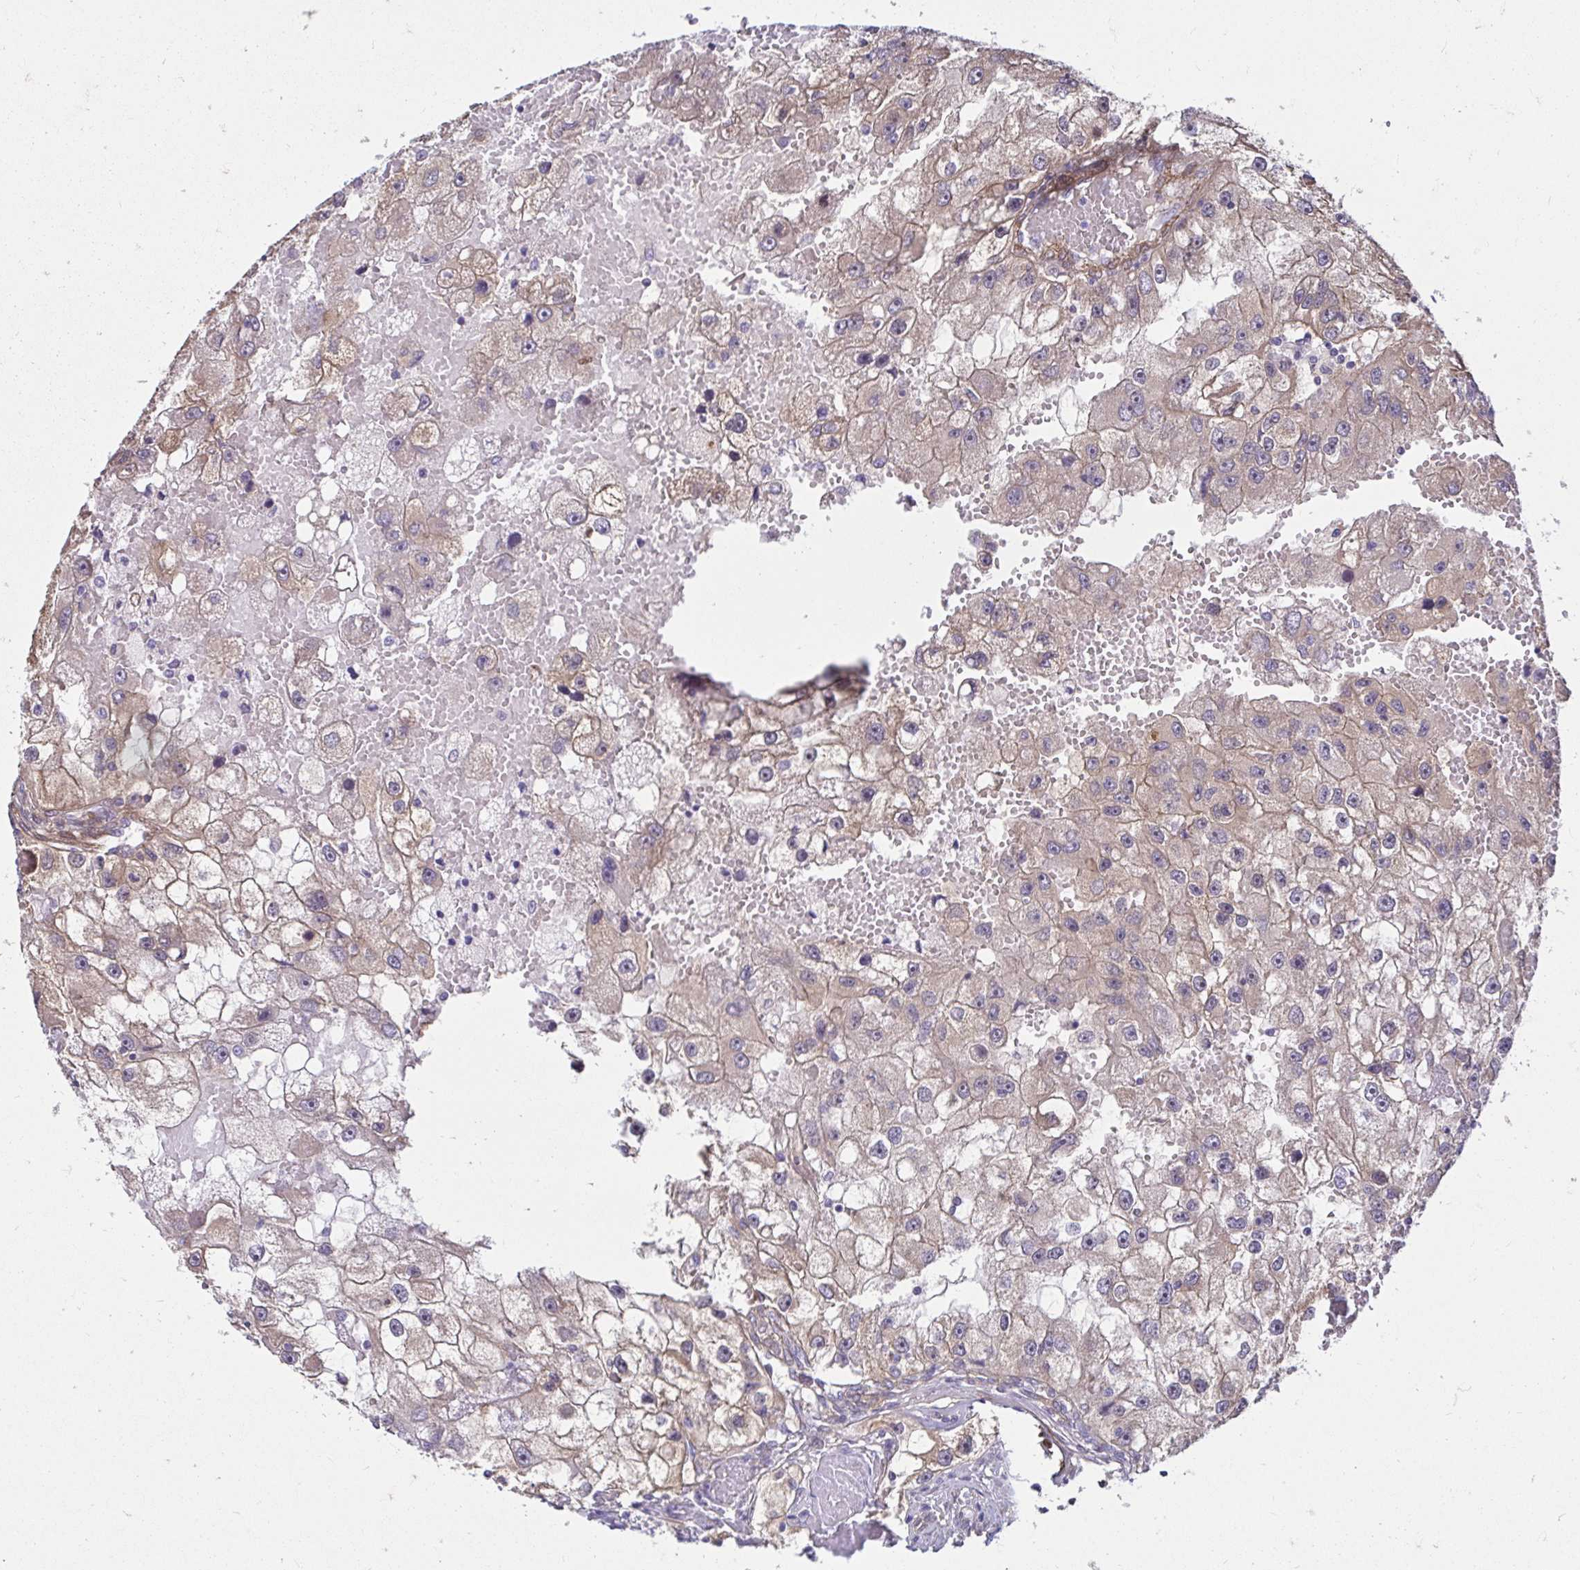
{"staining": {"intensity": "moderate", "quantity": "25%-75%", "location": "cytoplasmic/membranous"}, "tissue": "renal cancer", "cell_type": "Tumor cells", "image_type": "cancer", "snomed": [{"axis": "morphology", "description": "Adenocarcinoma, NOS"}, {"axis": "topography", "description": "Kidney"}], "caption": "IHC (DAB) staining of human renal cancer (adenocarcinoma) demonstrates moderate cytoplasmic/membranous protein positivity in about 25%-75% of tumor cells.", "gene": "YAP1", "patient": {"sex": "male", "age": 63}}